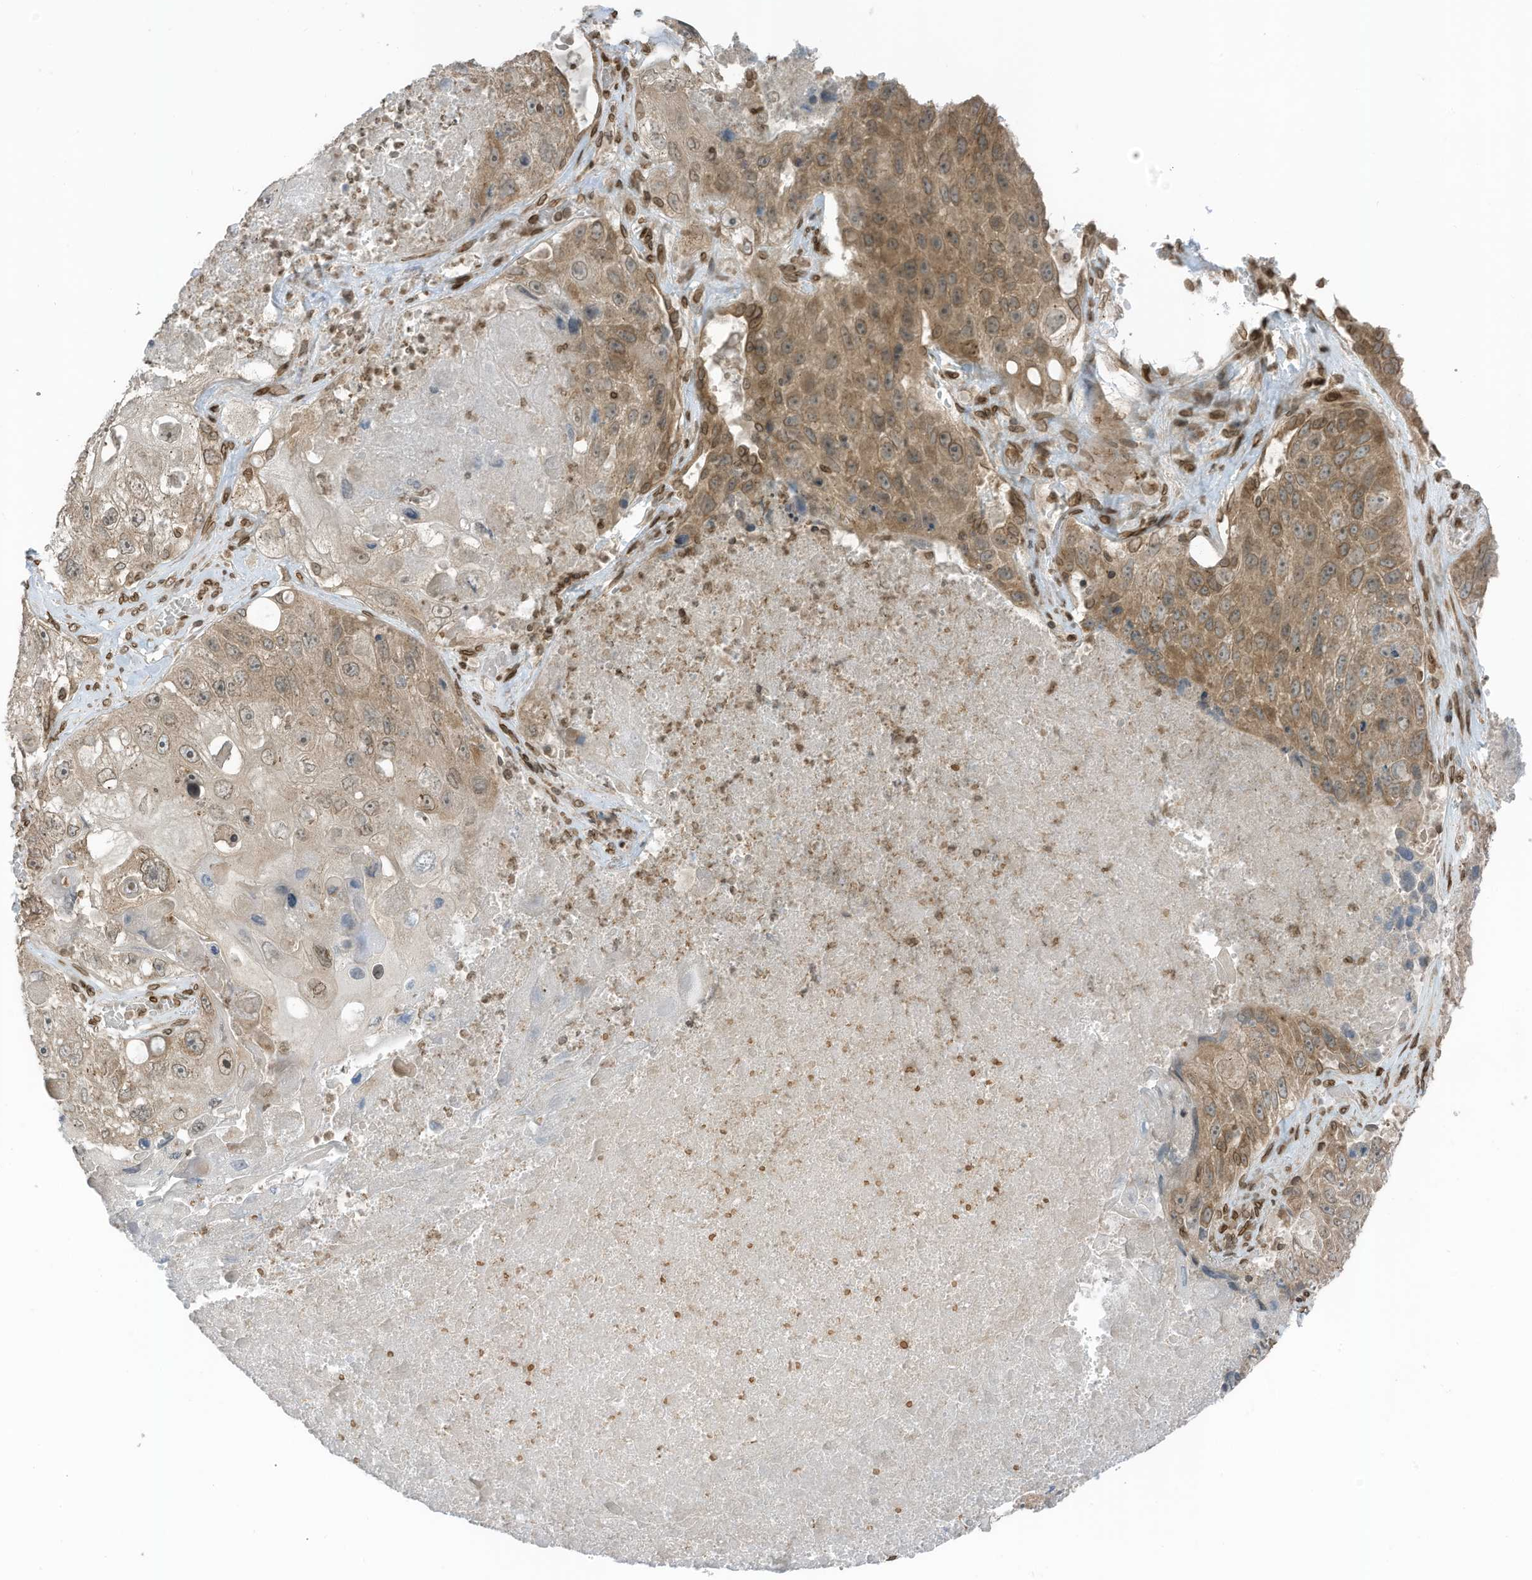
{"staining": {"intensity": "weak", "quantity": "25%-75%", "location": "cytoplasmic/membranous,nuclear"}, "tissue": "lung cancer", "cell_type": "Tumor cells", "image_type": "cancer", "snomed": [{"axis": "morphology", "description": "Squamous cell carcinoma, NOS"}, {"axis": "topography", "description": "Lung"}], "caption": "Immunohistochemistry micrograph of human lung cancer stained for a protein (brown), which exhibits low levels of weak cytoplasmic/membranous and nuclear positivity in about 25%-75% of tumor cells.", "gene": "RABL3", "patient": {"sex": "male", "age": 61}}